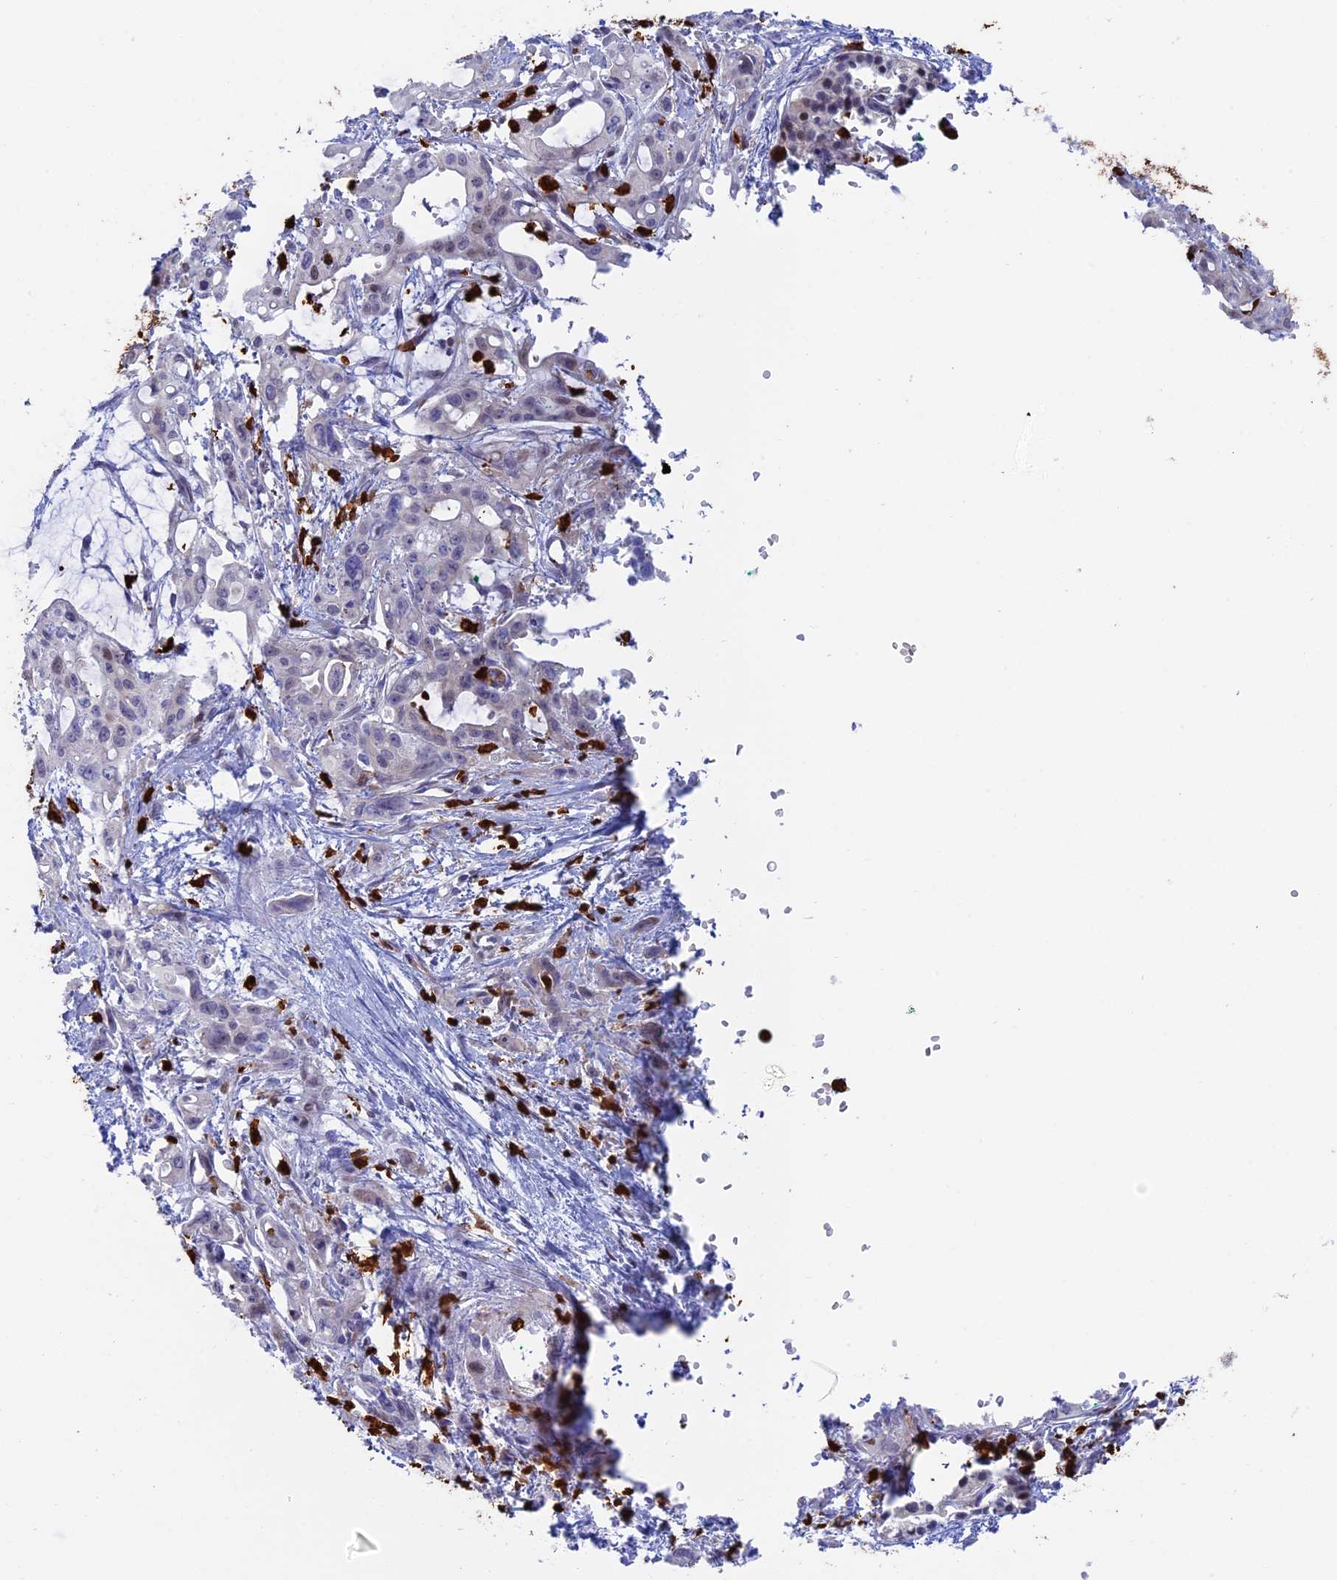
{"staining": {"intensity": "negative", "quantity": "none", "location": "none"}, "tissue": "pancreatic cancer", "cell_type": "Tumor cells", "image_type": "cancer", "snomed": [{"axis": "morphology", "description": "Adenocarcinoma, NOS"}, {"axis": "topography", "description": "Pancreas"}], "caption": "The micrograph shows no significant staining in tumor cells of adenocarcinoma (pancreatic).", "gene": "SLC26A1", "patient": {"sex": "male", "age": 68}}